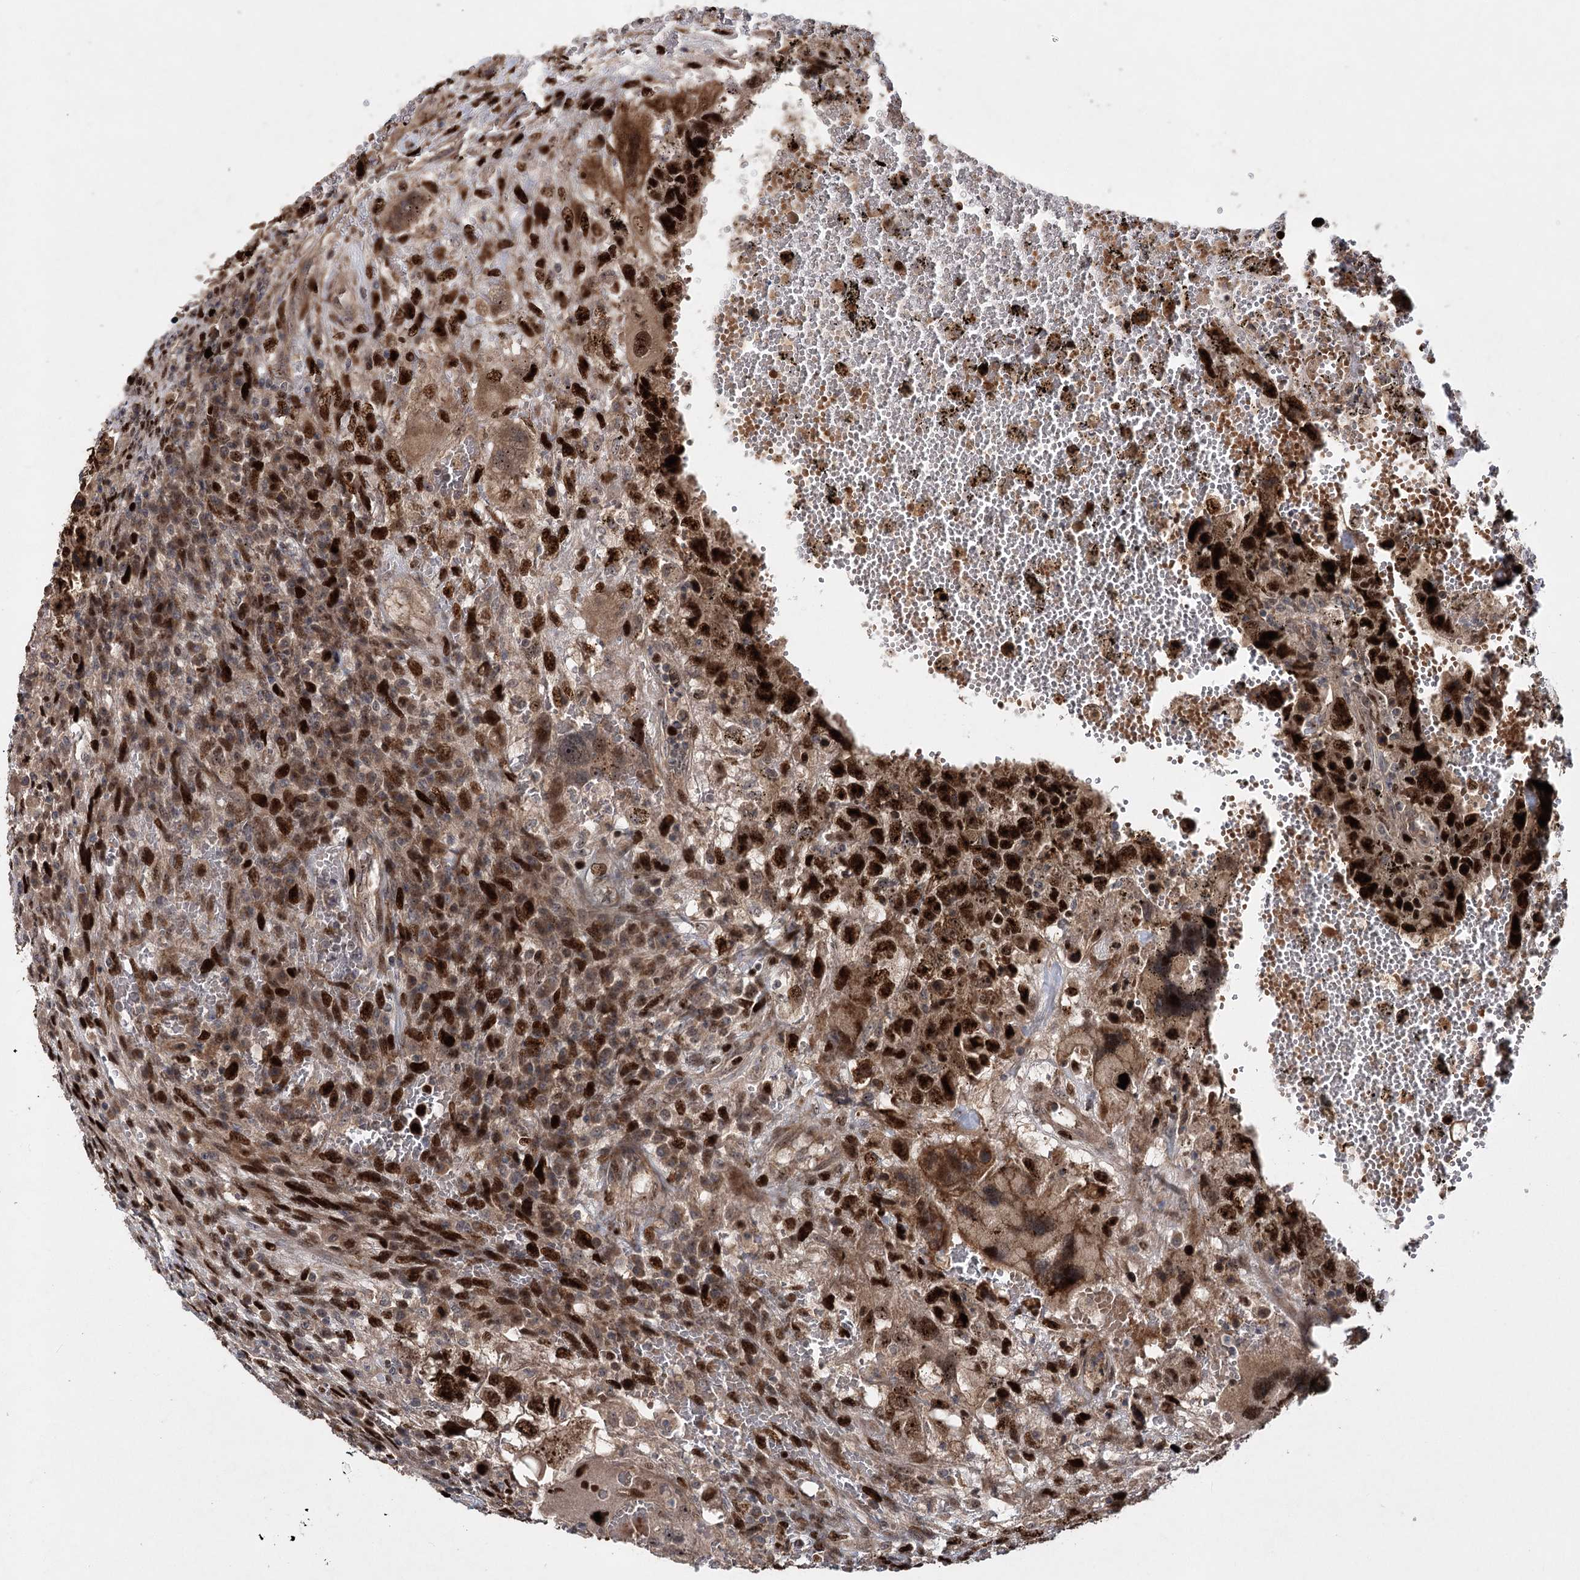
{"staining": {"intensity": "strong", "quantity": ">75%", "location": "nuclear"}, "tissue": "testis cancer", "cell_type": "Tumor cells", "image_type": "cancer", "snomed": [{"axis": "morphology", "description": "Carcinoma, Embryonal, NOS"}, {"axis": "topography", "description": "Testis"}], "caption": "IHC photomicrograph of human testis cancer (embryonal carcinoma) stained for a protein (brown), which displays high levels of strong nuclear expression in approximately >75% of tumor cells.", "gene": "PIK3C2A", "patient": {"sex": "male", "age": 26}}